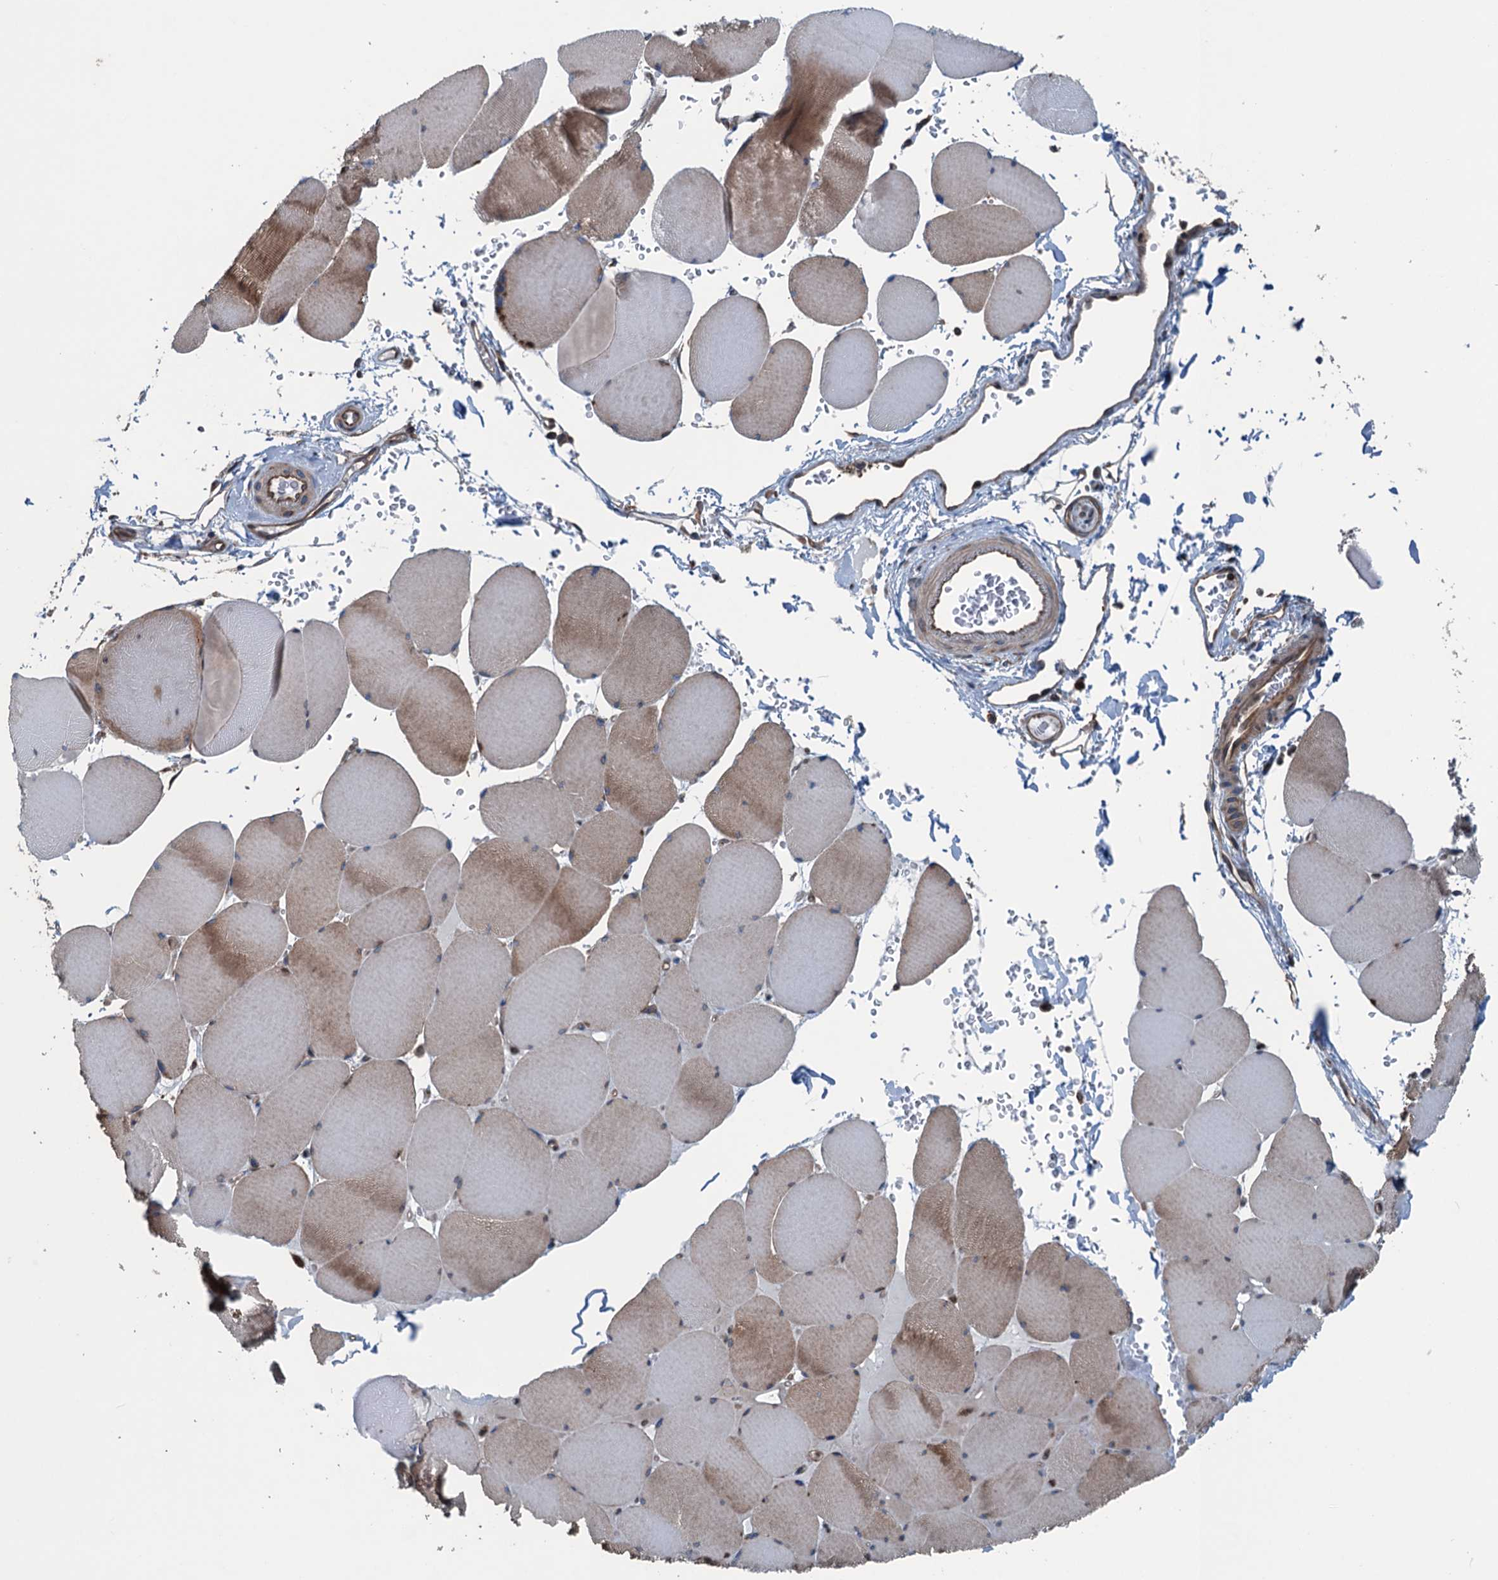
{"staining": {"intensity": "weak", "quantity": "25%-75%", "location": "cytoplasmic/membranous"}, "tissue": "skeletal muscle", "cell_type": "Myocytes", "image_type": "normal", "snomed": [{"axis": "morphology", "description": "Normal tissue, NOS"}, {"axis": "topography", "description": "Skeletal muscle"}, {"axis": "topography", "description": "Head-Neck"}], "caption": "Skeletal muscle stained for a protein shows weak cytoplasmic/membranous positivity in myocytes.", "gene": "TRAPPC8", "patient": {"sex": "male", "age": 66}}